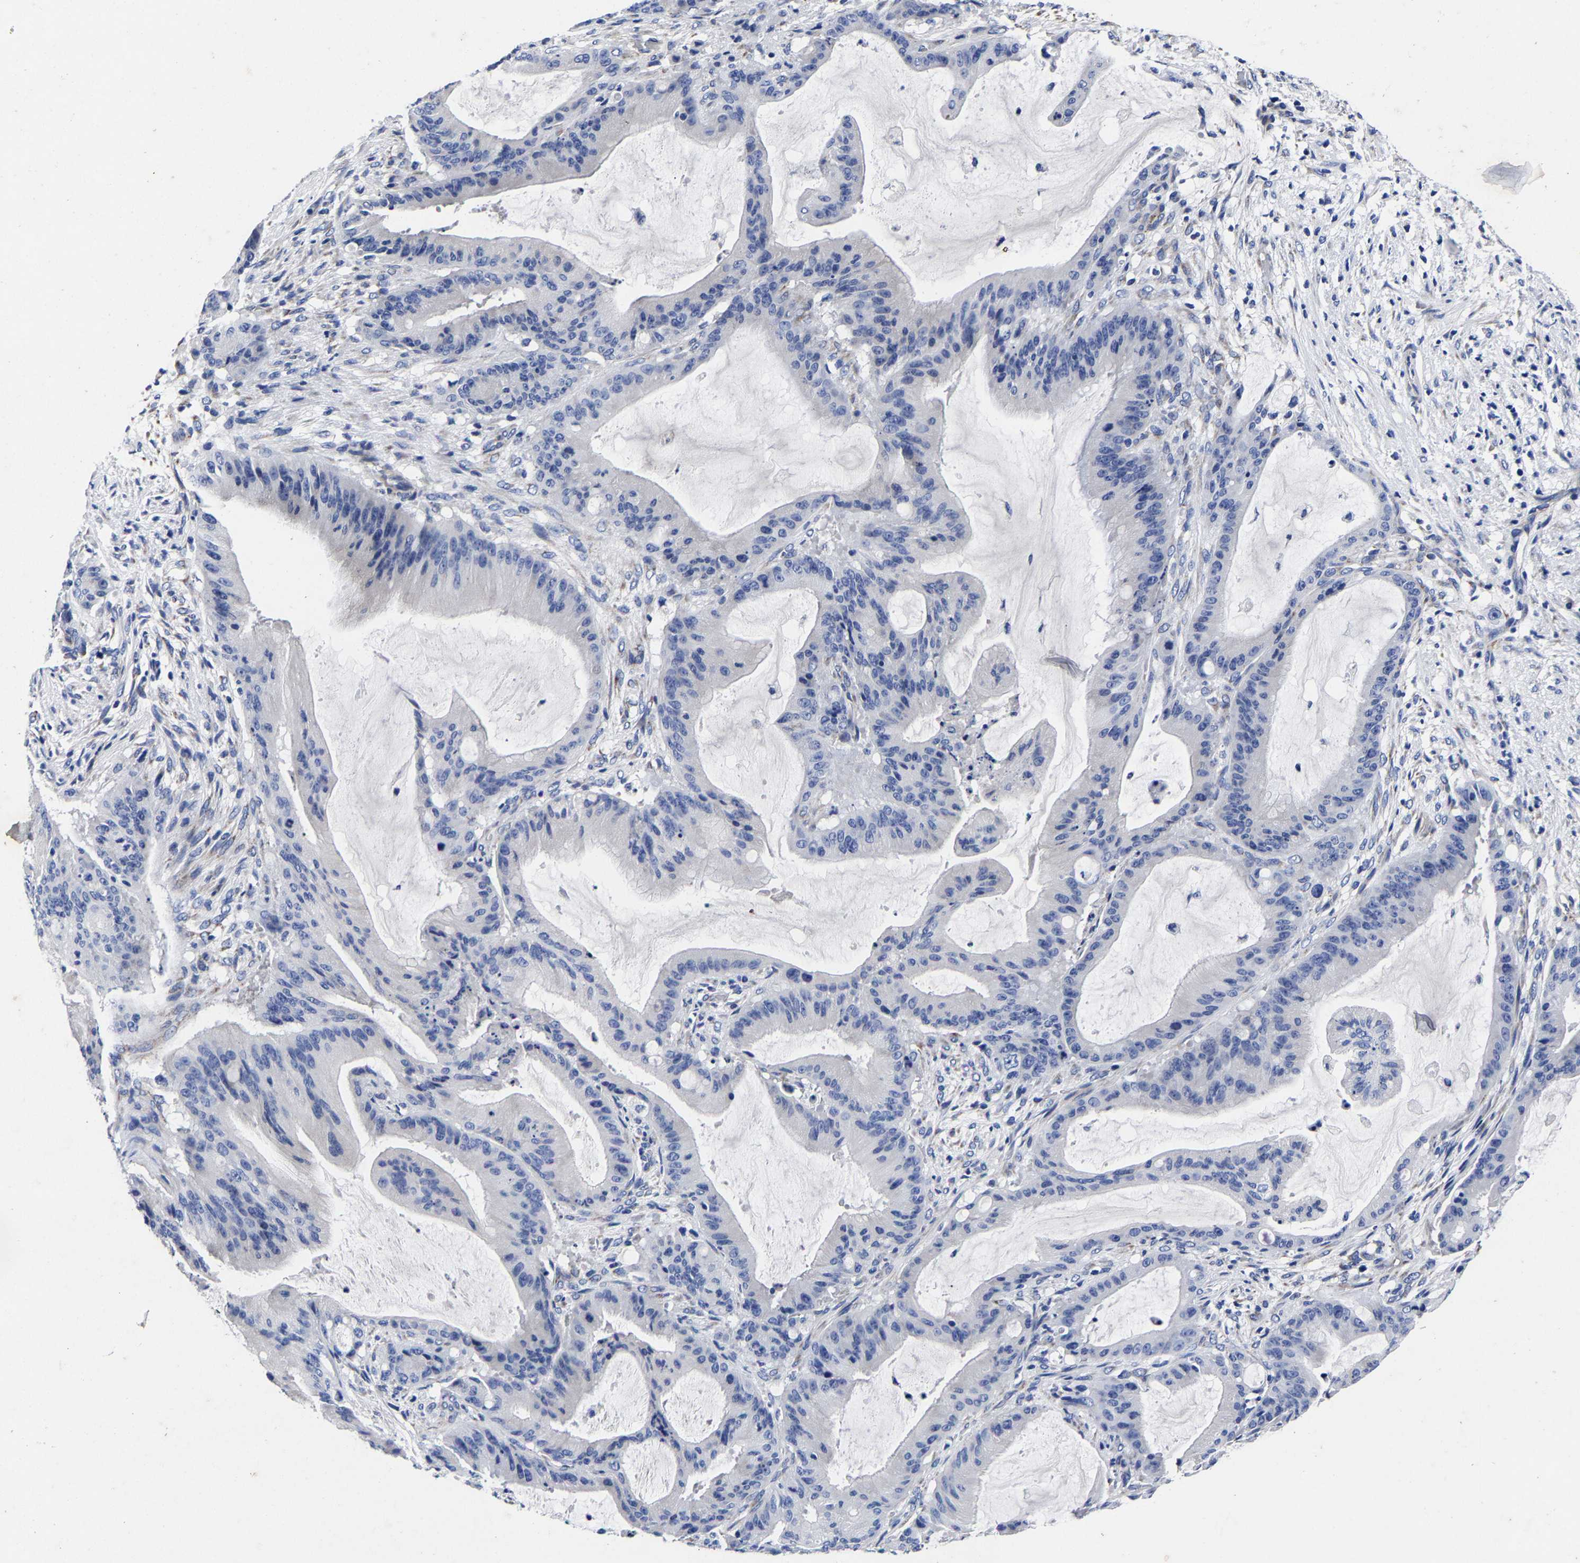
{"staining": {"intensity": "negative", "quantity": "none", "location": "none"}, "tissue": "liver cancer", "cell_type": "Tumor cells", "image_type": "cancer", "snomed": [{"axis": "morphology", "description": "Normal tissue, NOS"}, {"axis": "morphology", "description": "Cholangiocarcinoma"}, {"axis": "topography", "description": "Liver"}, {"axis": "topography", "description": "Peripheral nerve tissue"}], "caption": "Immunohistochemistry of liver cholangiocarcinoma reveals no expression in tumor cells.", "gene": "AASS", "patient": {"sex": "female", "age": 73}}